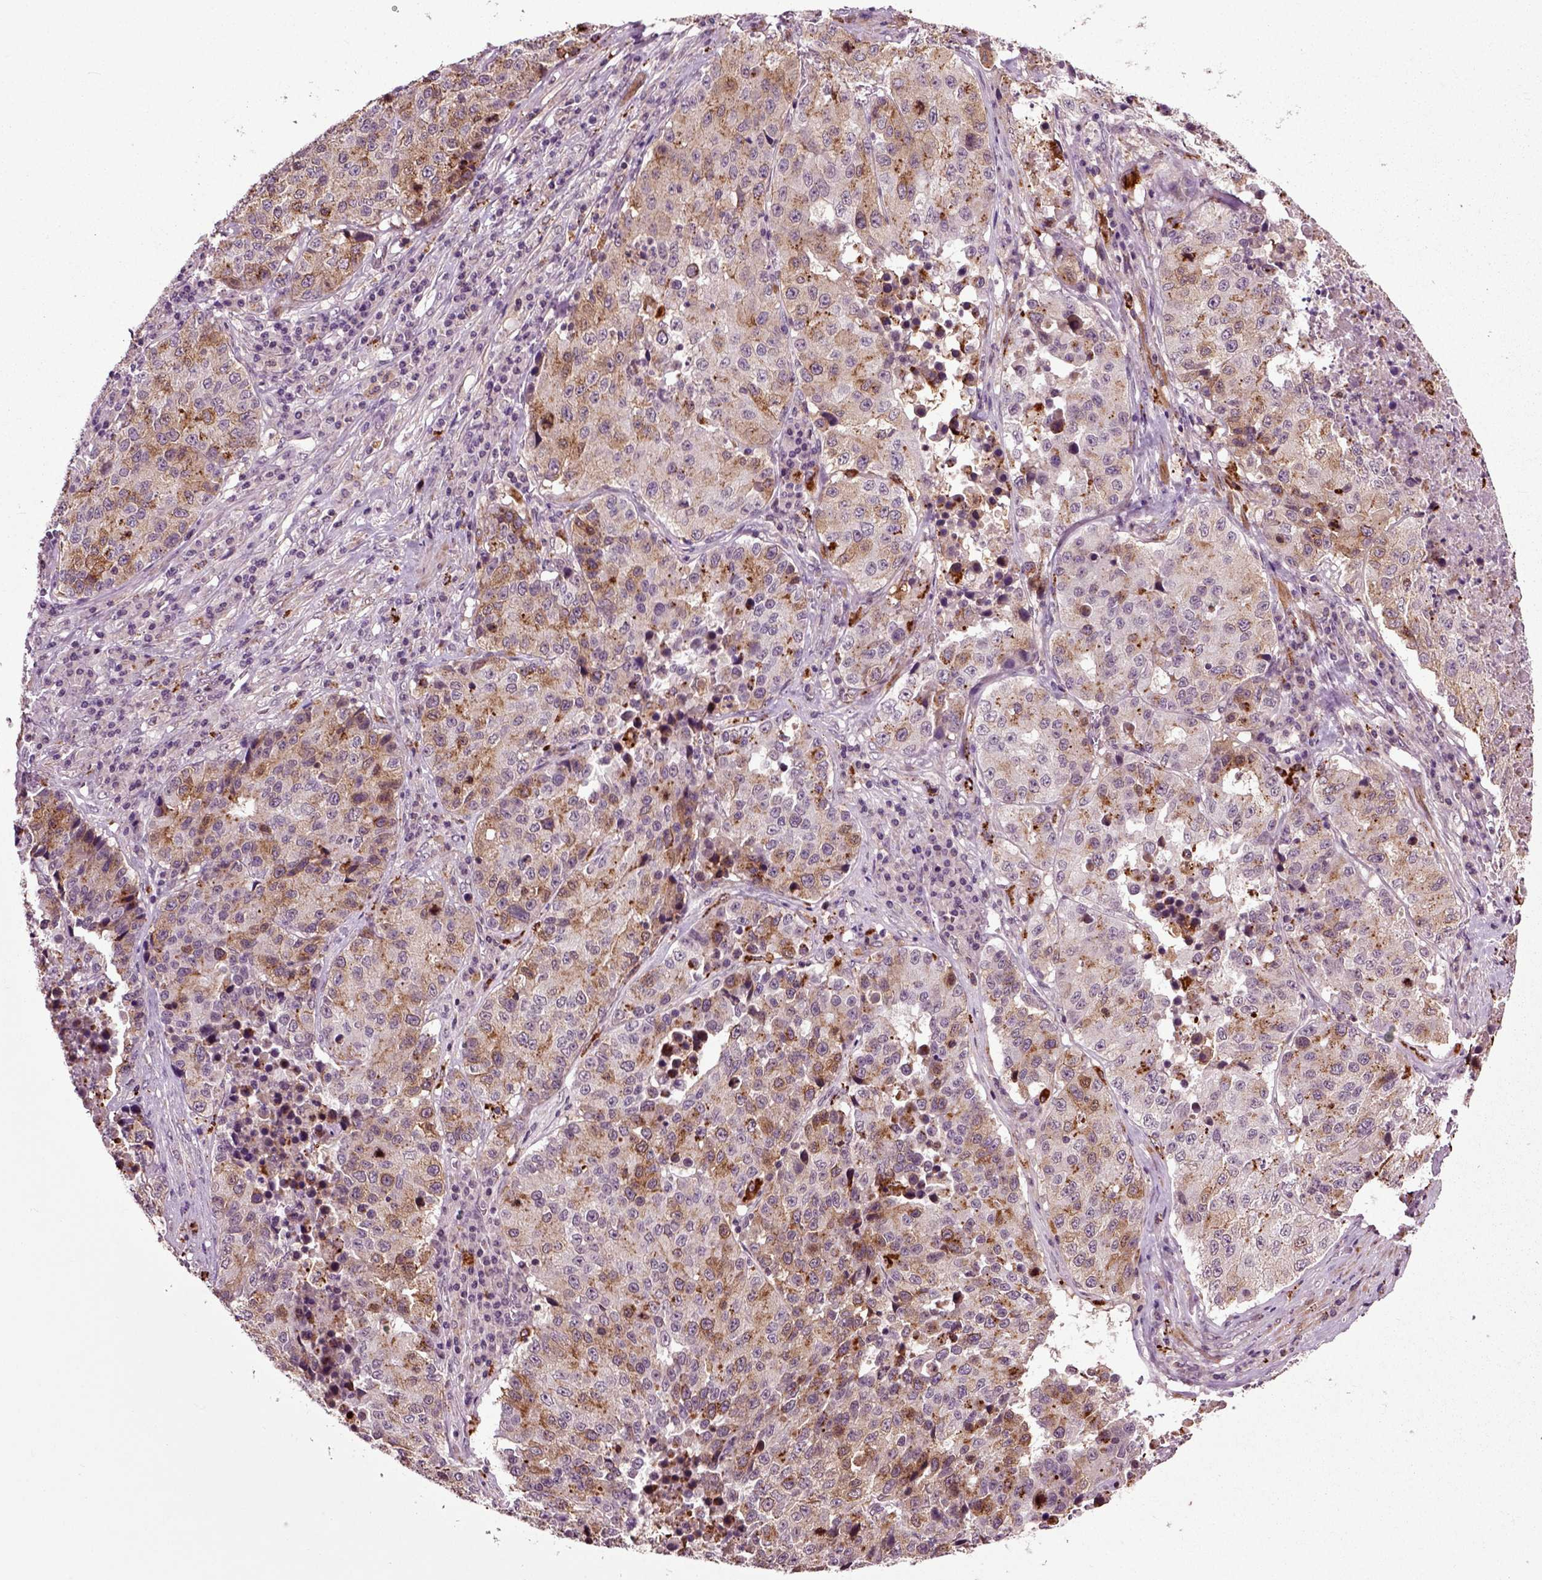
{"staining": {"intensity": "moderate", "quantity": "25%-75%", "location": "cytoplasmic/membranous"}, "tissue": "stomach cancer", "cell_type": "Tumor cells", "image_type": "cancer", "snomed": [{"axis": "morphology", "description": "Adenocarcinoma, NOS"}, {"axis": "topography", "description": "Stomach"}], "caption": "The micrograph displays immunohistochemical staining of adenocarcinoma (stomach). There is moderate cytoplasmic/membranous staining is identified in about 25%-75% of tumor cells.", "gene": "KNSTRN", "patient": {"sex": "male", "age": 71}}